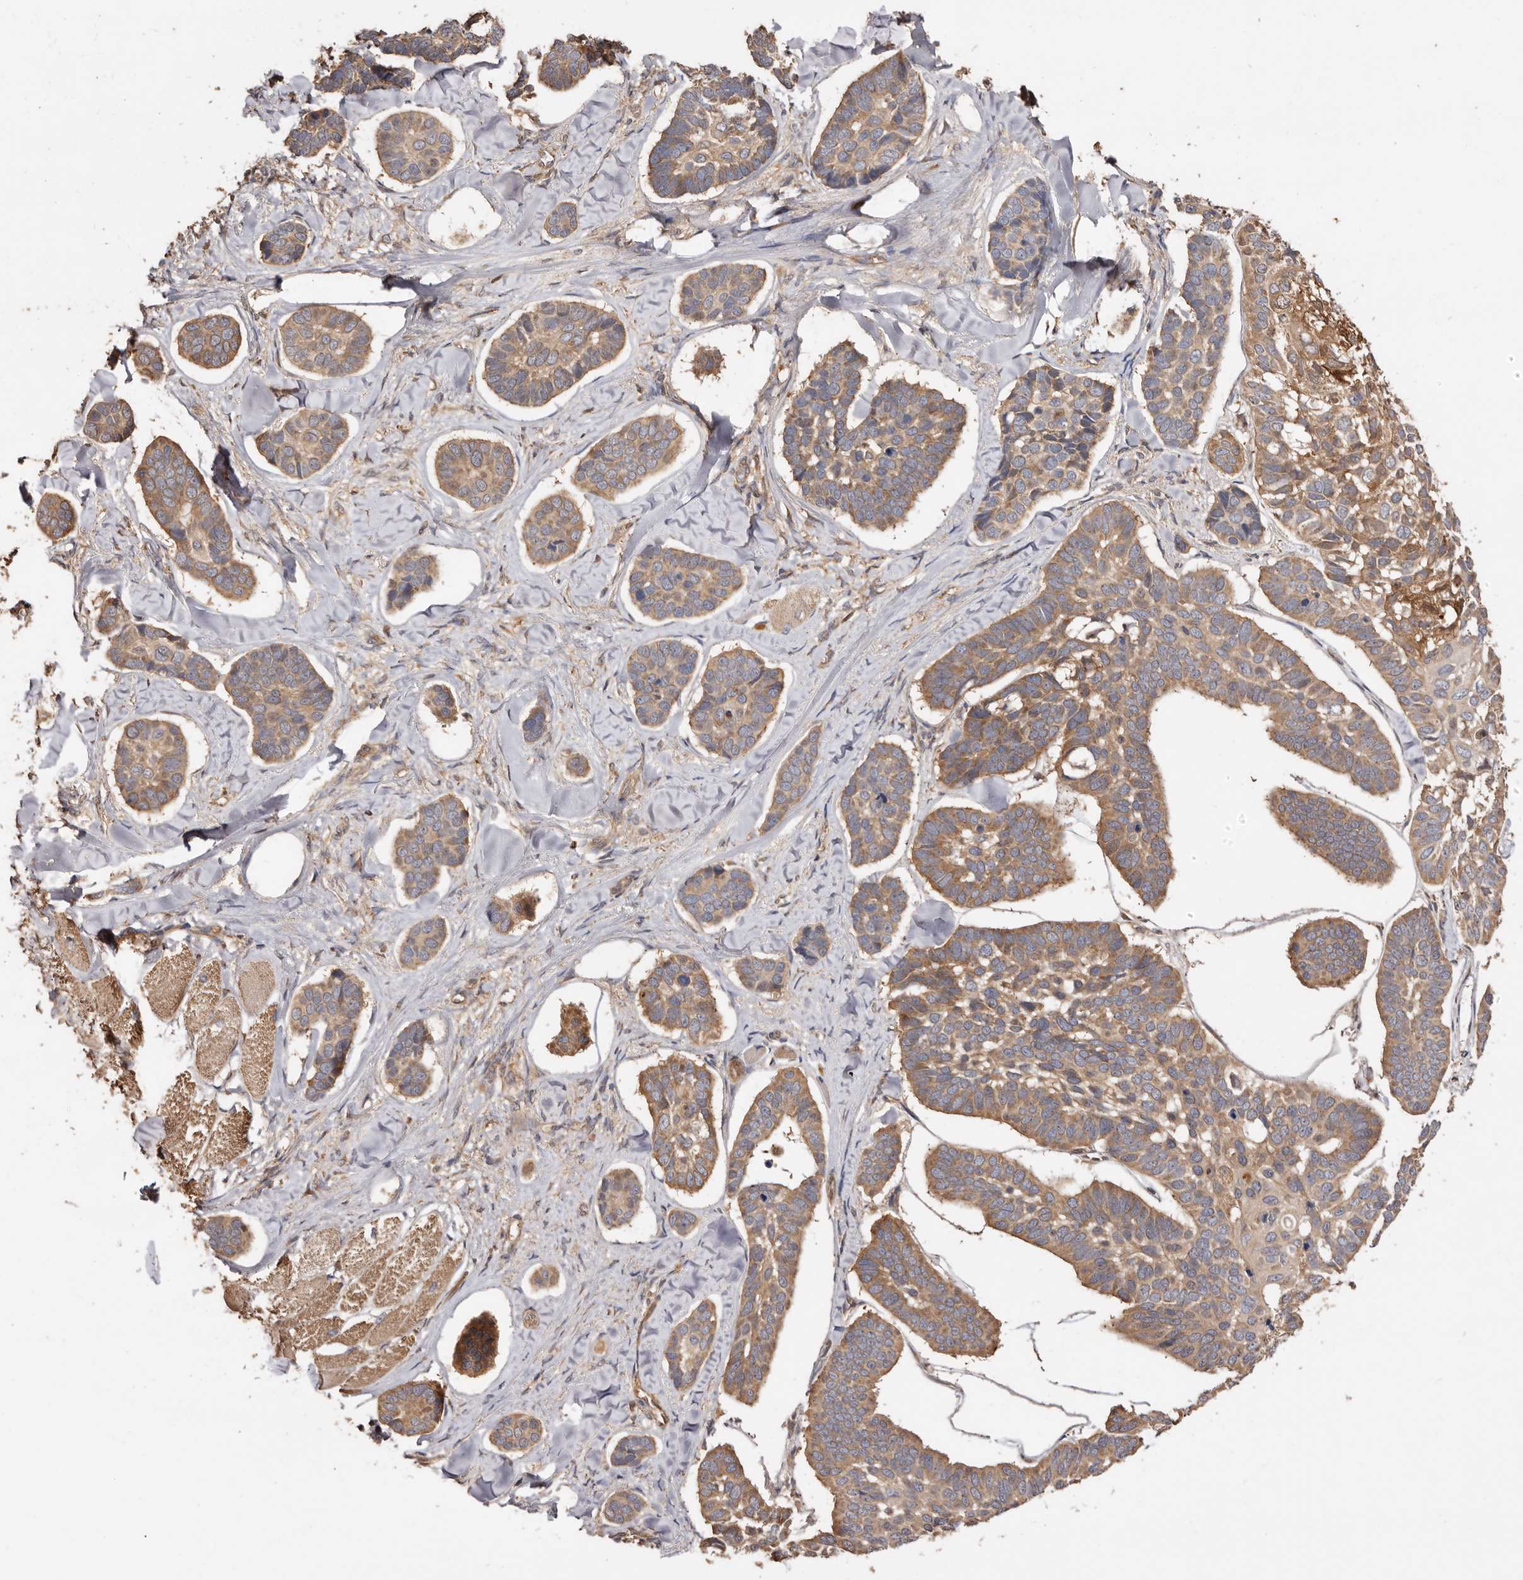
{"staining": {"intensity": "moderate", "quantity": ">75%", "location": "cytoplasmic/membranous"}, "tissue": "skin cancer", "cell_type": "Tumor cells", "image_type": "cancer", "snomed": [{"axis": "morphology", "description": "Basal cell carcinoma"}, {"axis": "topography", "description": "Skin"}], "caption": "Approximately >75% of tumor cells in basal cell carcinoma (skin) reveal moderate cytoplasmic/membranous protein positivity as visualized by brown immunohistochemical staining.", "gene": "COQ8B", "patient": {"sex": "male", "age": 62}}